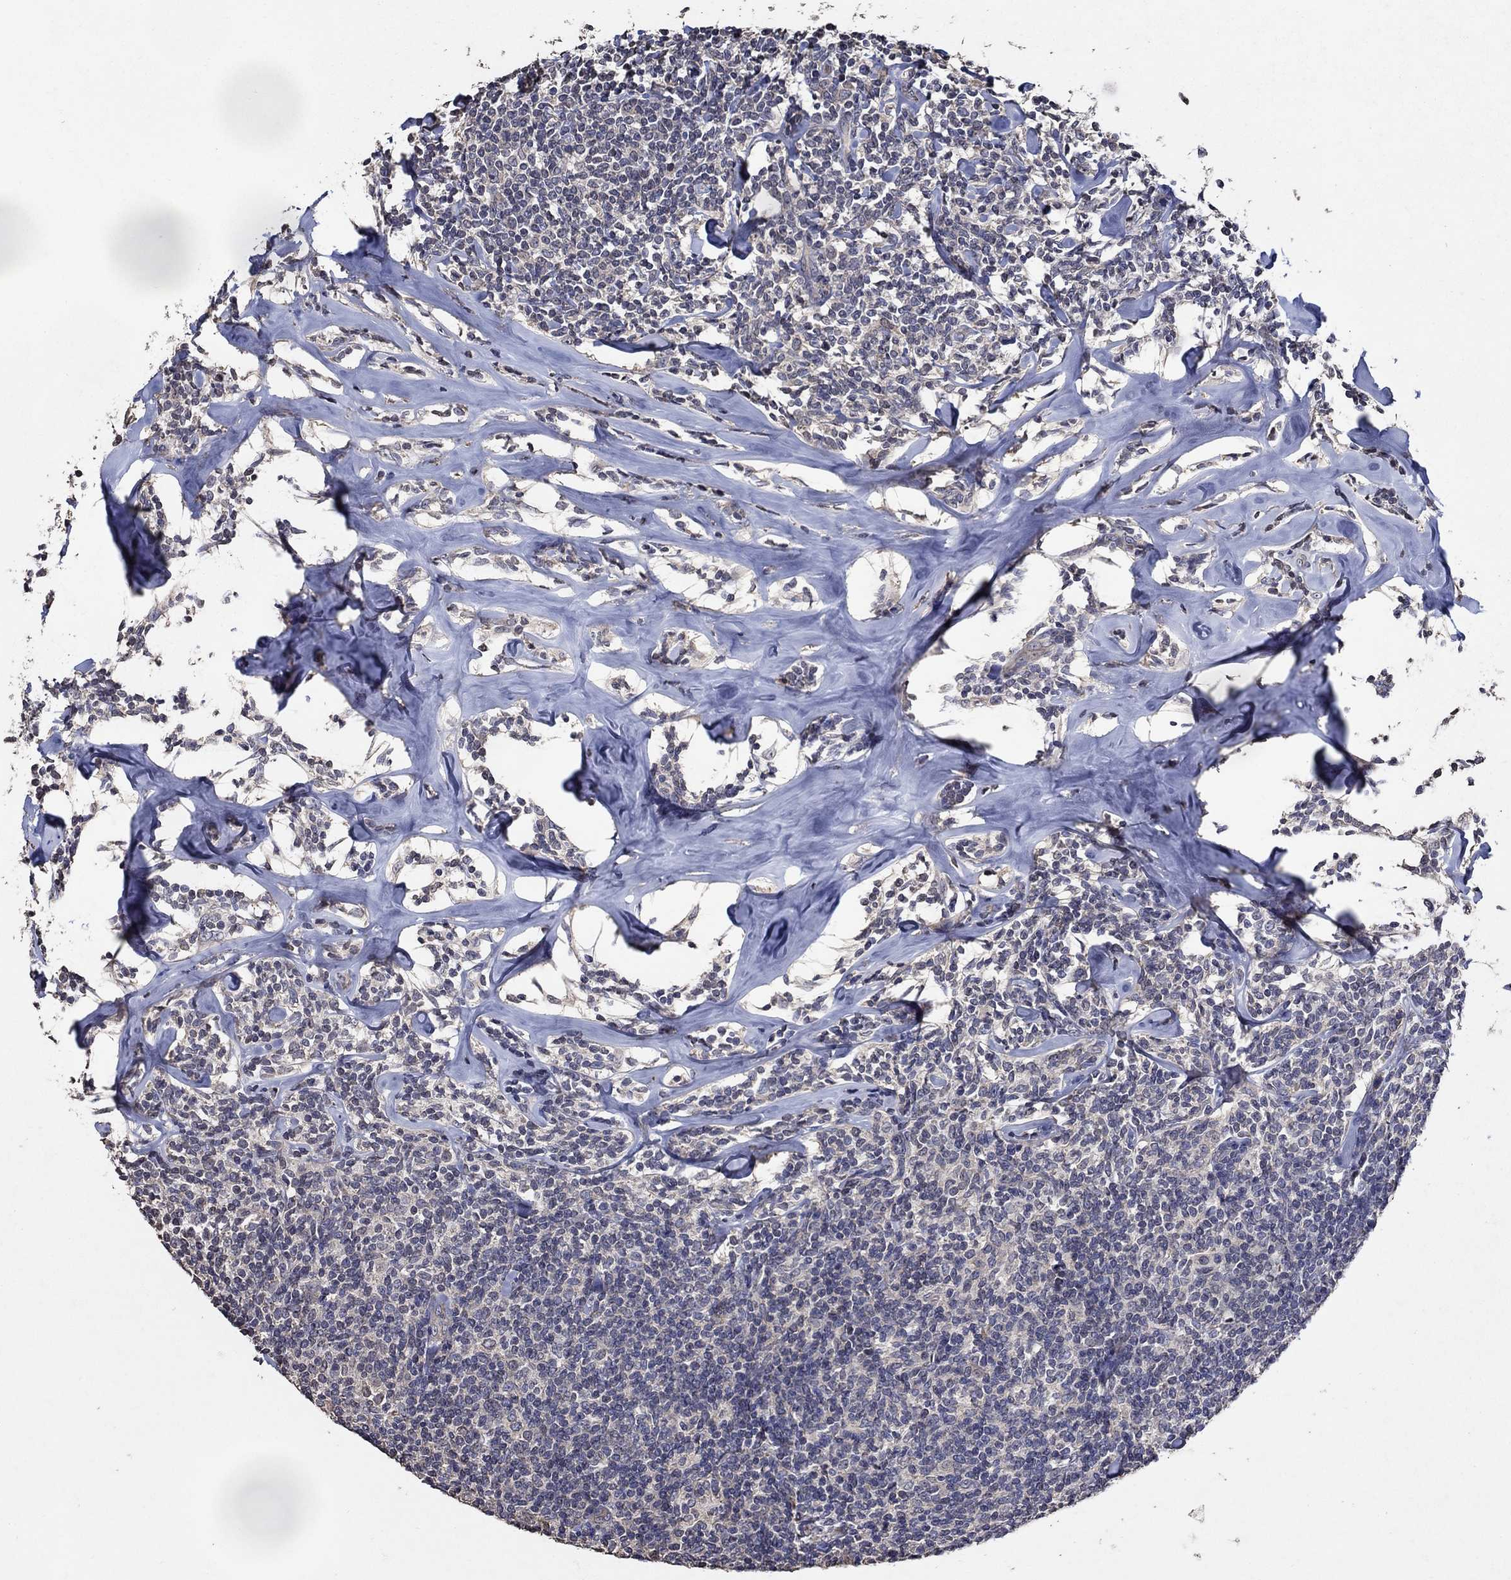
{"staining": {"intensity": "negative", "quantity": "none", "location": "none"}, "tissue": "lymphoma", "cell_type": "Tumor cells", "image_type": "cancer", "snomed": [{"axis": "morphology", "description": "Malignant lymphoma, non-Hodgkin's type, Low grade"}, {"axis": "topography", "description": "Lymph node"}], "caption": "Immunohistochemistry (IHC) micrograph of neoplastic tissue: low-grade malignant lymphoma, non-Hodgkin's type stained with DAB exhibits no significant protein positivity in tumor cells.", "gene": "HAP1", "patient": {"sex": "female", "age": 56}}